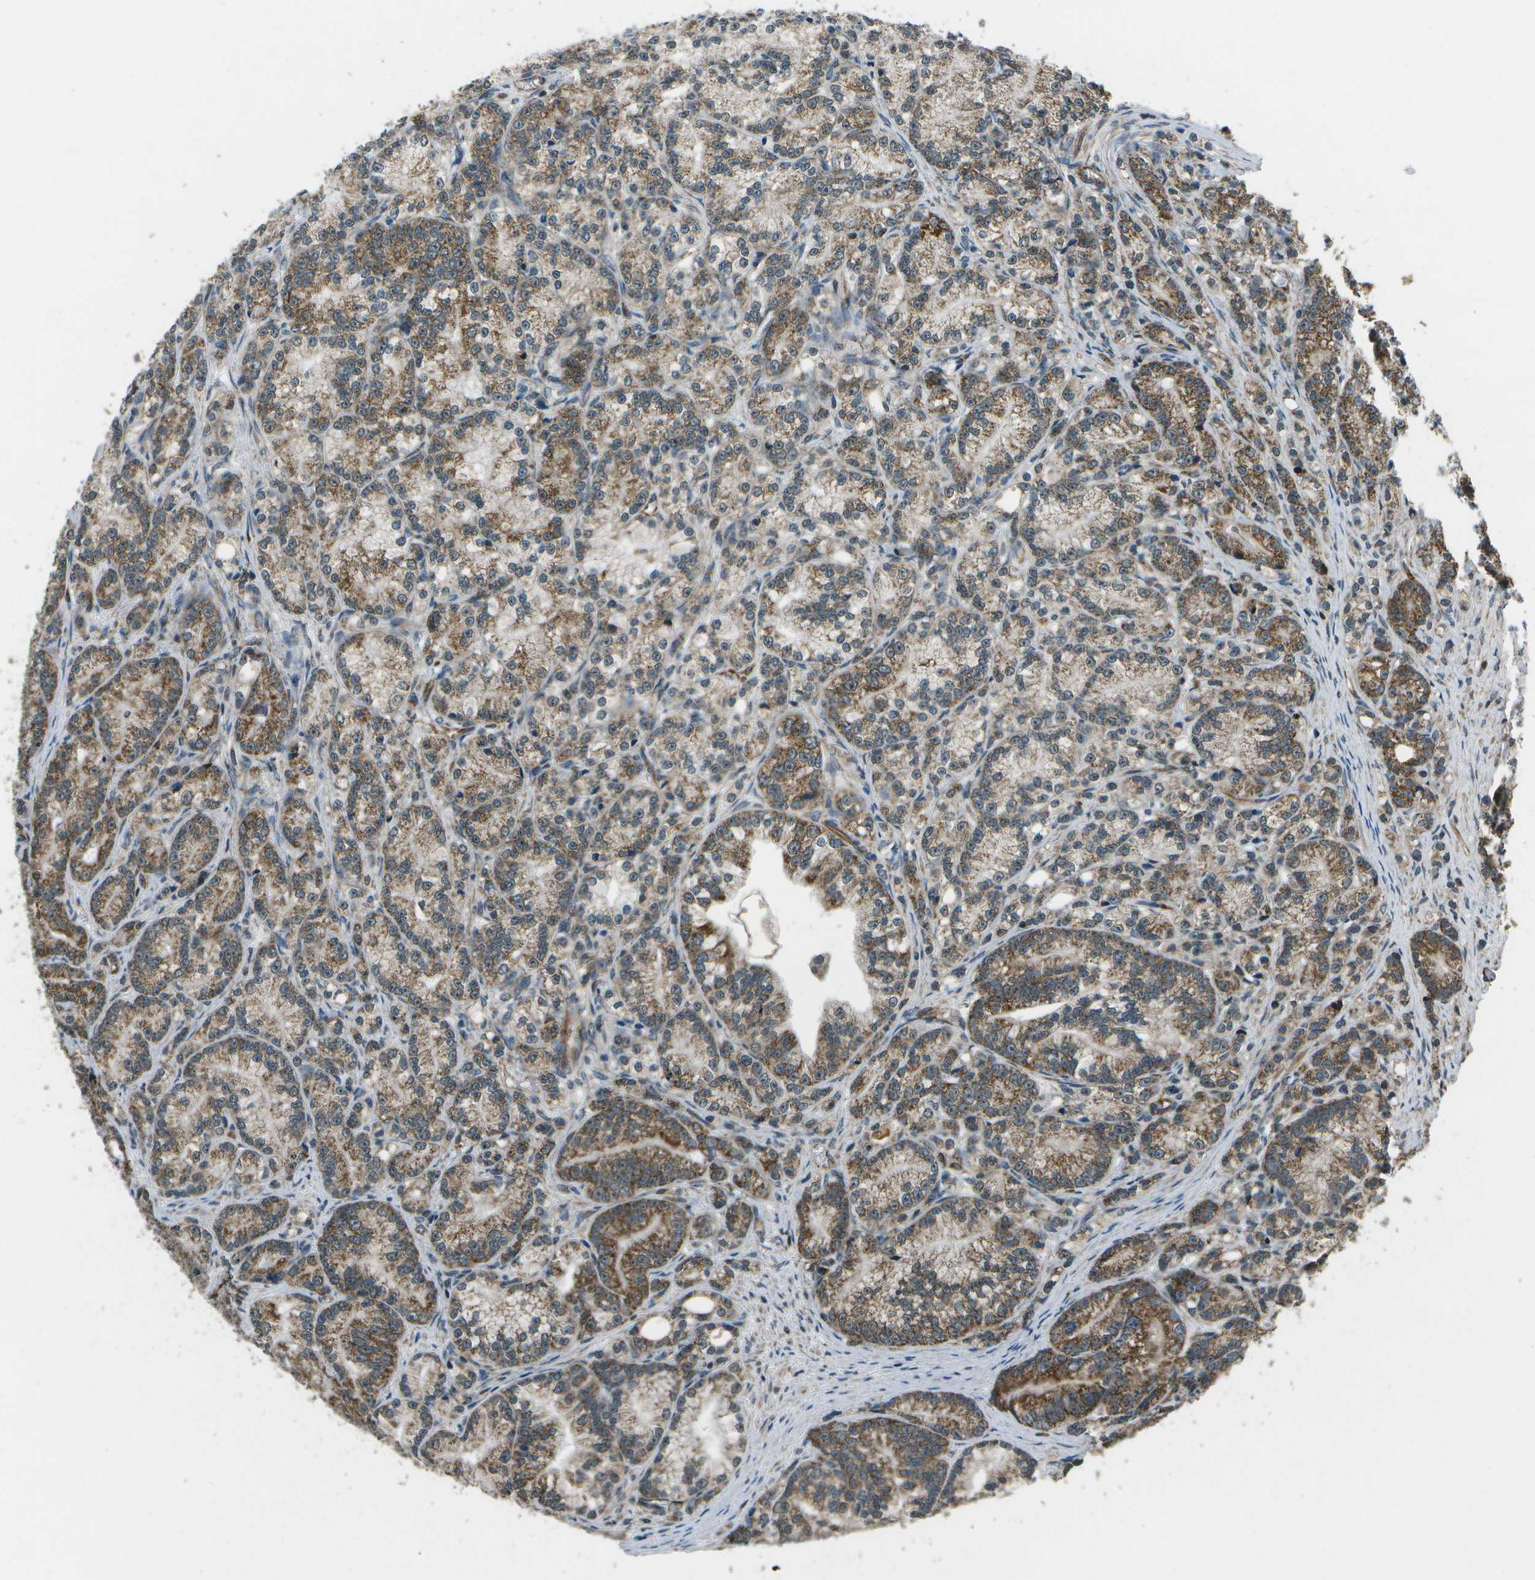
{"staining": {"intensity": "moderate", "quantity": ">75%", "location": "cytoplasmic/membranous"}, "tissue": "prostate cancer", "cell_type": "Tumor cells", "image_type": "cancer", "snomed": [{"axis": "morphology", "description": "Adenocarcinoma, Low grade"}, {"axis": "topography", "description": "Prostate"}], "caption": "Immunohistochemical staining of low-grade adenocarcinoma (prostate) shows medium levels of moderate cytoplasmic/membranous protein staining in about >75% of tumor cells.", "gene": "EIF2AK1", "patient": {"sex": "male", "age": 89}}